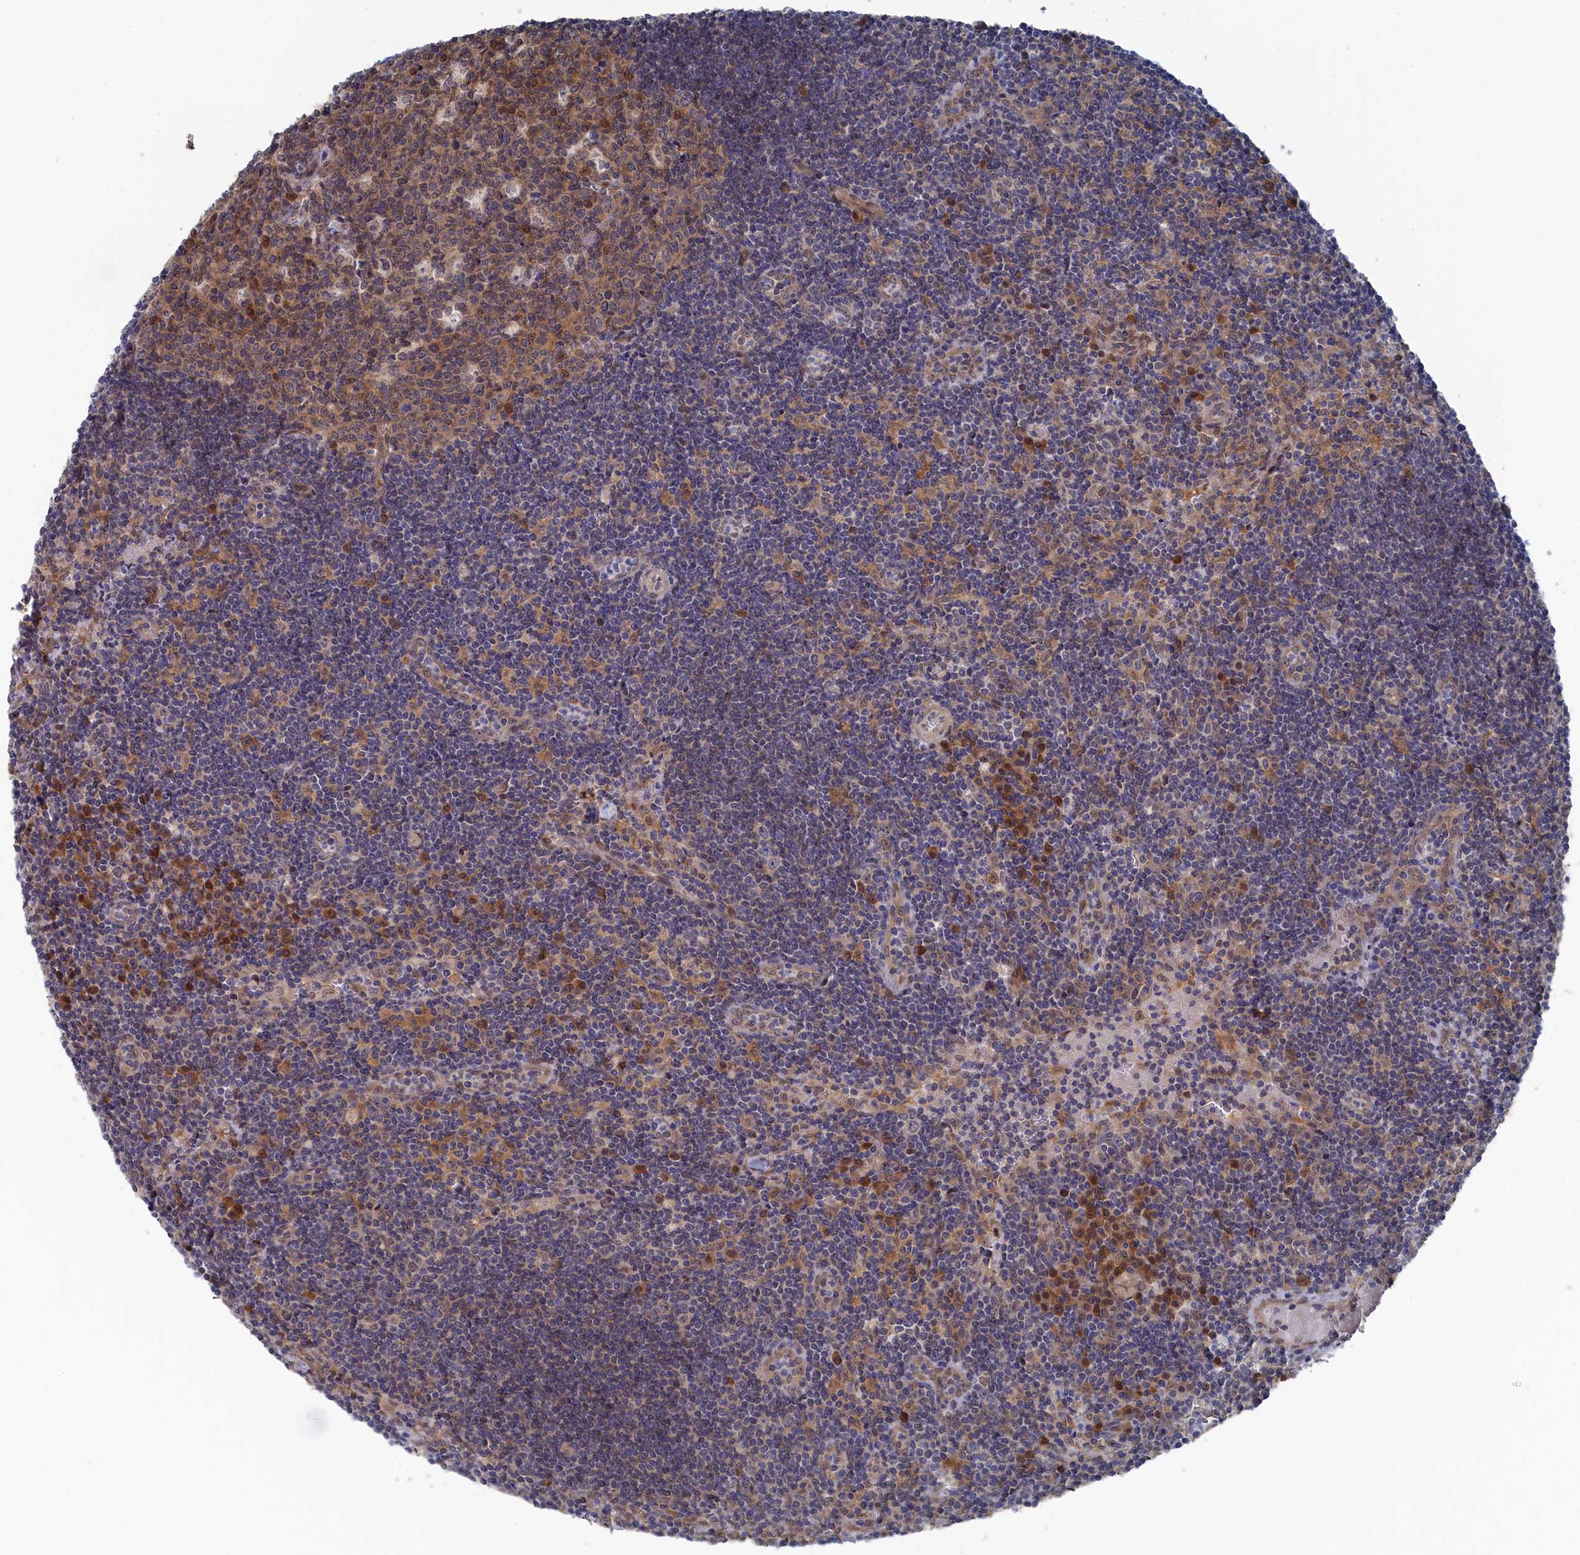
{"staining": {"intensity": "moderate", "quantity": "<25%", "location": "cytoplasmic/membranous,nuclear"}, "tissue": "lymph node", "cell_type": "Germinal center cells", "image_type": "normal", "snomed": [{"axis": "morphology", "description": "Normal tissue, NOS"}, {"axis": "topography", "description": "Lymph node"}], "caption": "Lymph node stained with DAB immunohistochemistry demonstrates low levels of moderate cytoplasmic/membranous,nuclear positivity in approximately <25% of germinal center cells.", "gene": "IRGQ", "patient": {"sex": "female", "age": 32}}